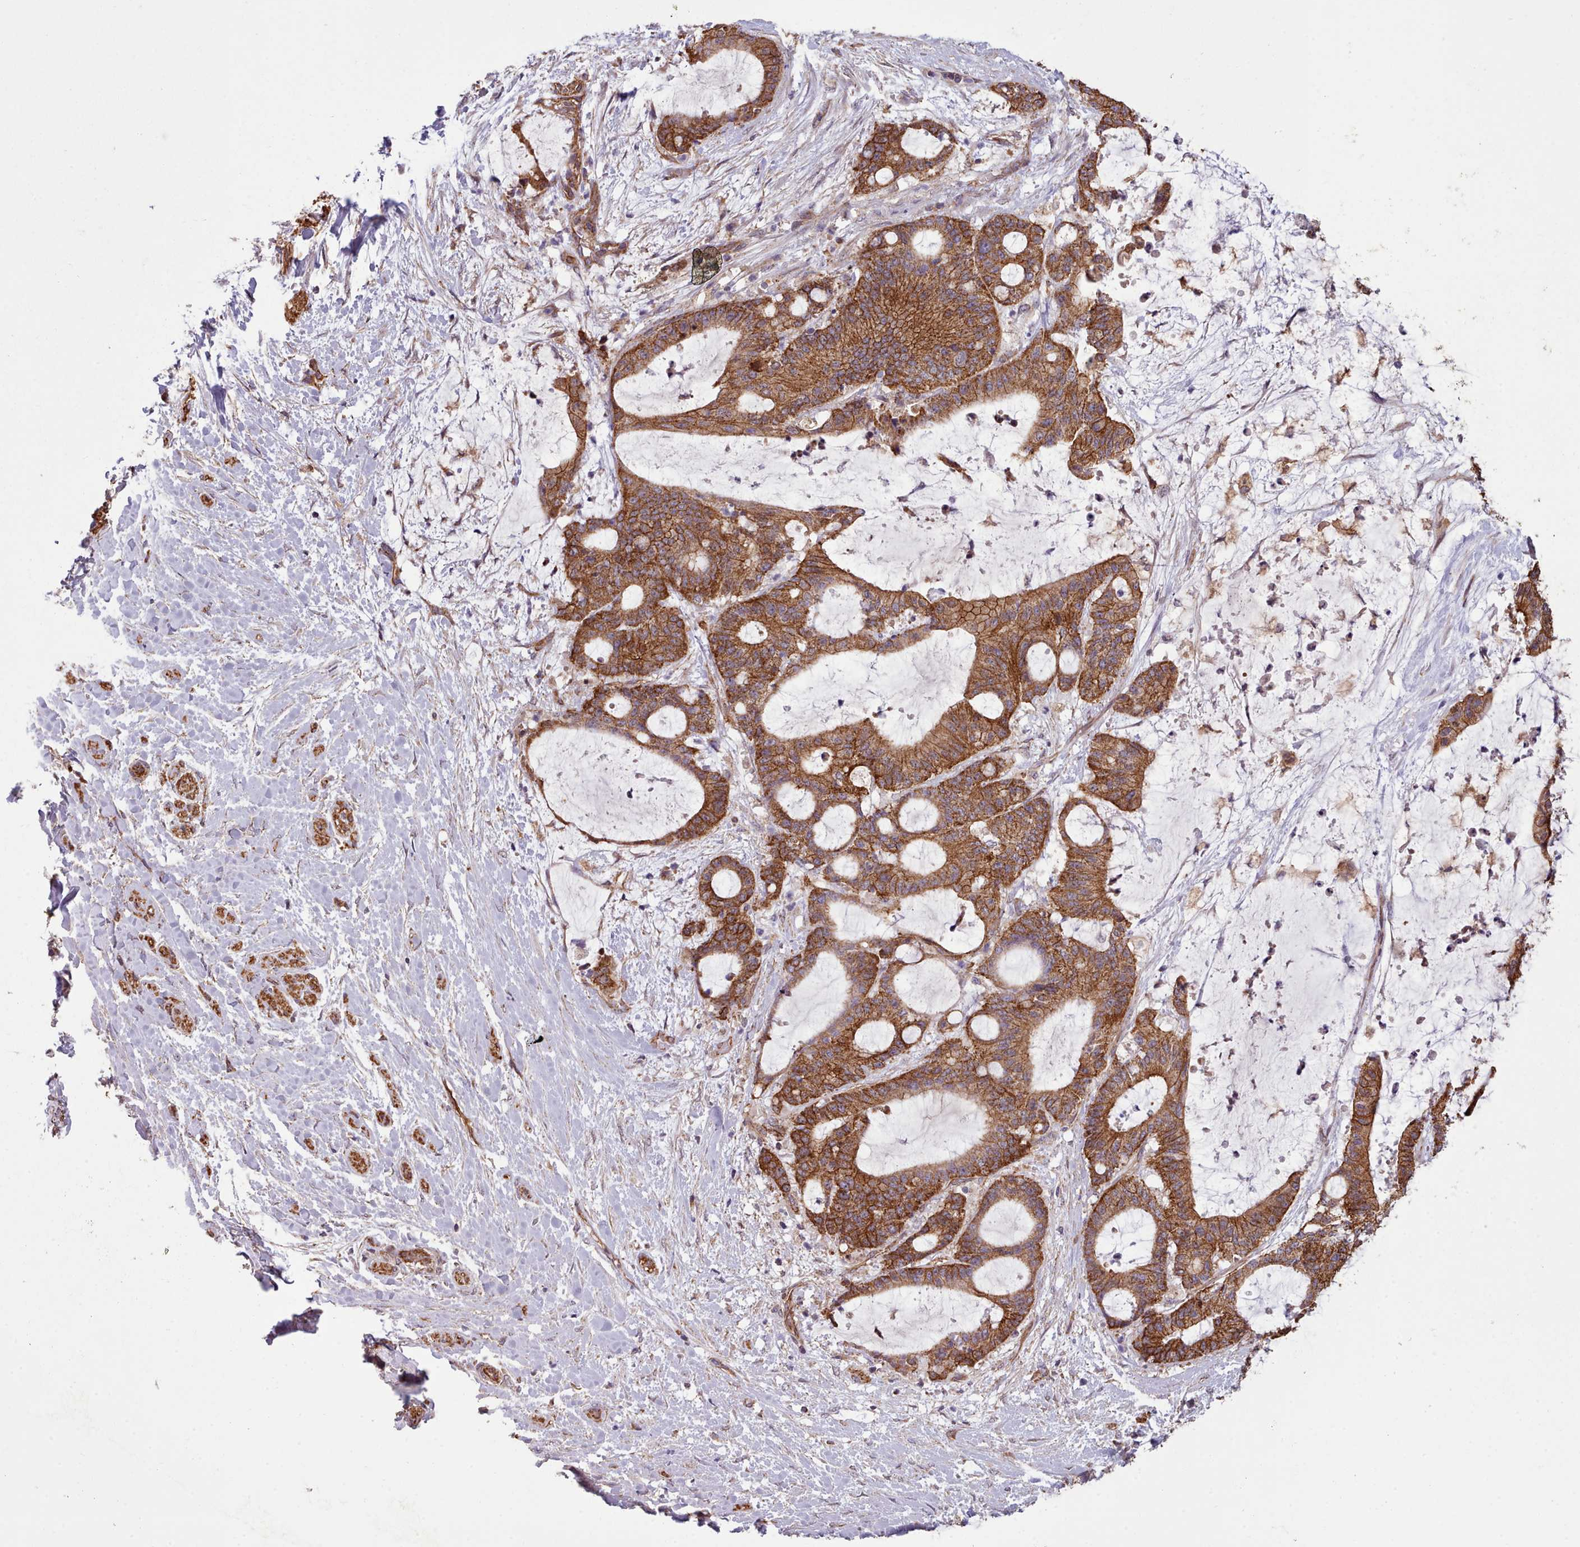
{"staining": {"intensity": "strong", "quantity": ">75%", "location": "cytoplasmic/membranous"}, "tissue": "liver cancer", "cell_type": "Tumor cells", "image_type": "cancer", "snomed": [{"axis": "morphology", "description": "Normal tissue, NOS"}, {"axis": "morphology", "description": "Cholangiocarcinoma"}, {"axis": "topography", "description": "Liver"}, {"axis": "topography", "description": "Peripheral nerve tissue"}], "caption": "A brown stain labels strong cytoplasmic/membranous staining of a protein in liver cholangiocarcinoma tumor cells.", "gene": "MRPL46", "patient": {"sex": "female", "age": 73}}